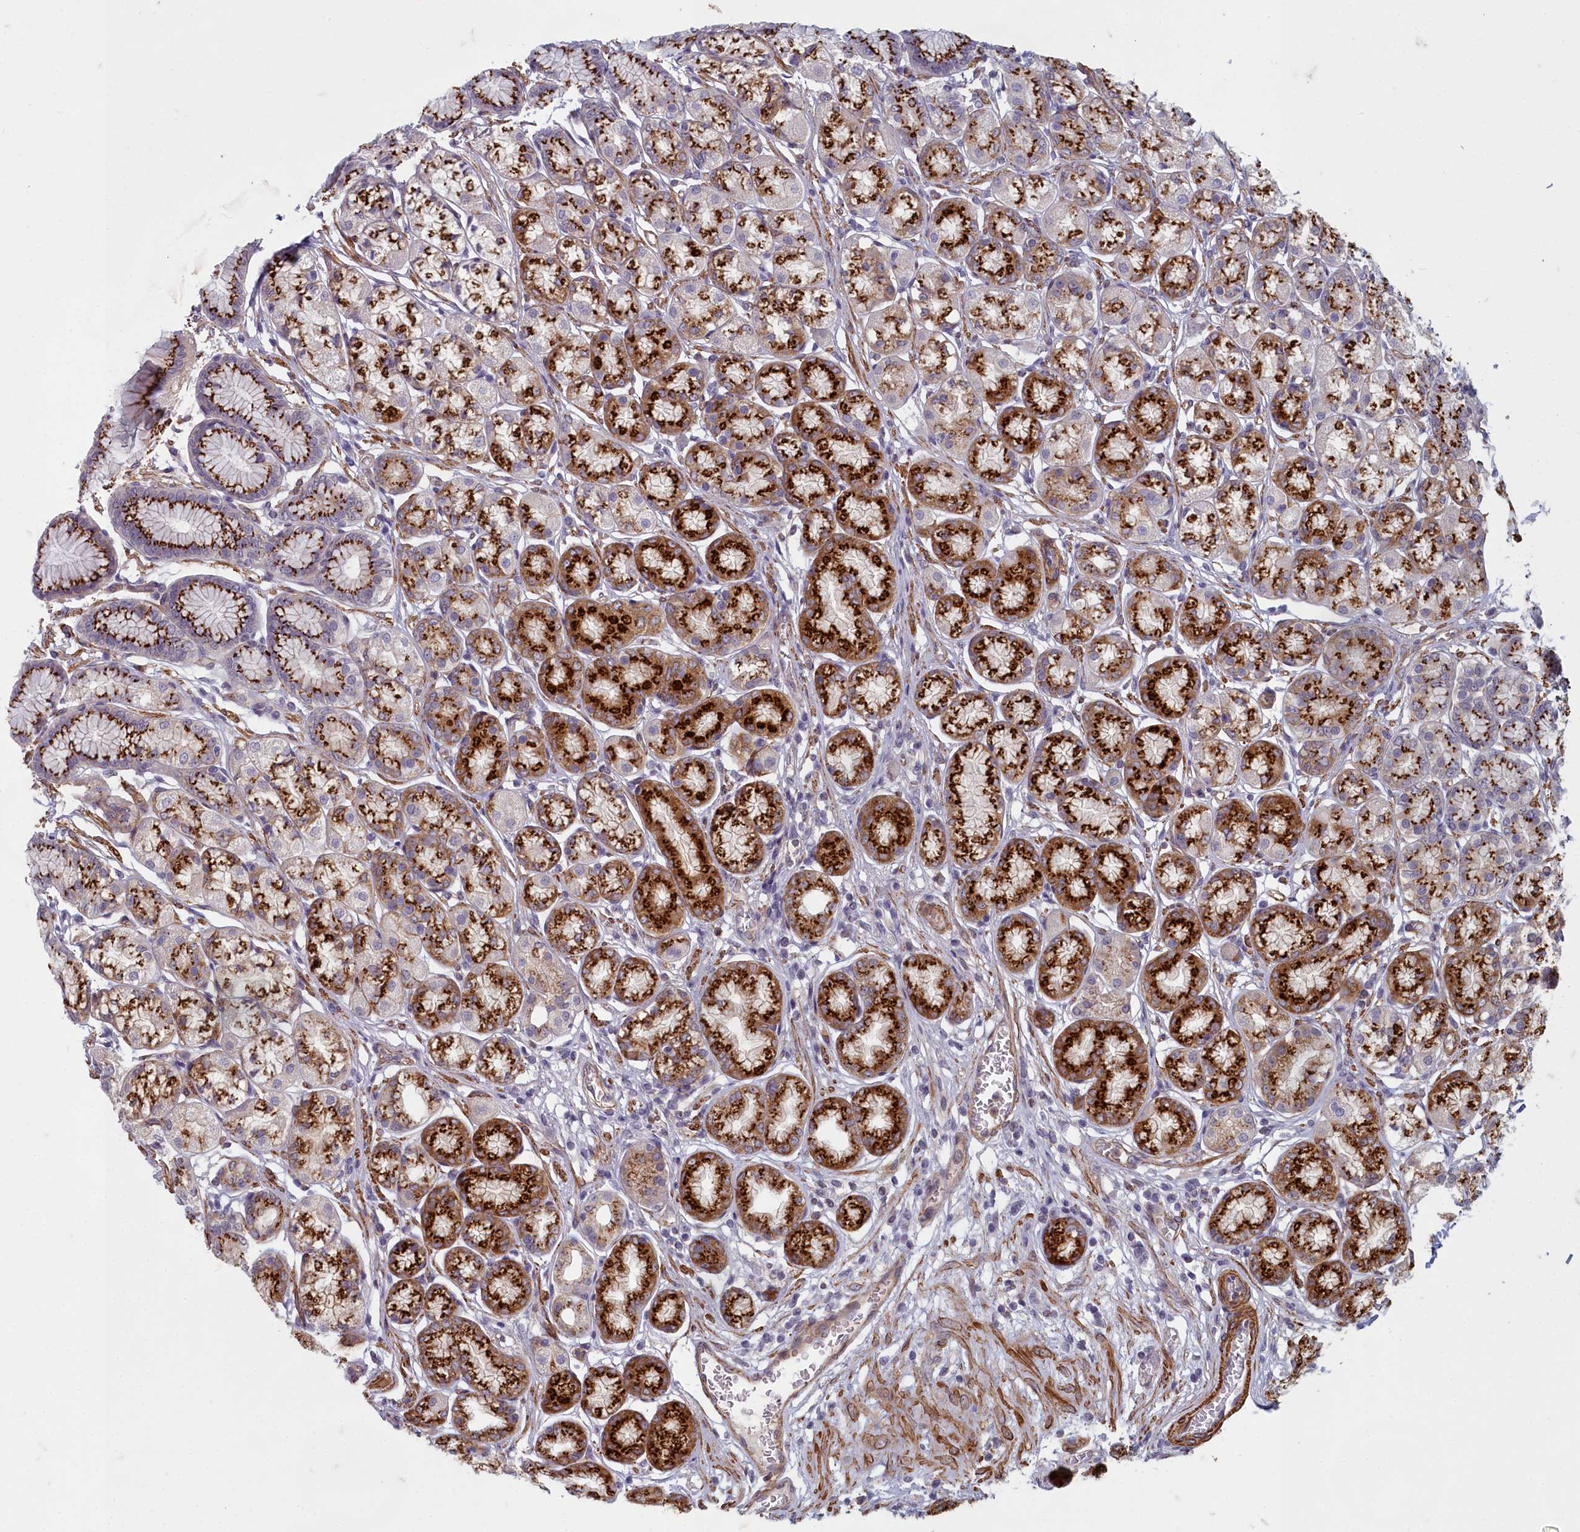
{"staining": {"intensity": "strong", "quantity": ">75%", "location": "cytoplasmic/membranous"}, "tissue": "stomach", "cell_type": "Glandular cells", "image_type": "normal", "snomed": [{"axis": "morphology", "description": "Normal tissue, NOS"}, {"axis": "morphology", "description": "Adenocarcinoma, NOS"}, {"axis": "morphology", "description": "Adenocarcinoma, High grade"}, {"axis": "topography", "description": "Stomach, upper"}, {"axis": "topography", "description": "Stomach"}], "caption": "Immunohistochemistry (IHC) photomicrograph of benign human stomach stained for a protein (brown), which displays high levels of strong cytoplasmic/membranous positivity in approximately >75% of glandular cells.", "gene": "ZNF626", "patient": {"sex": "female", "age": 65}}